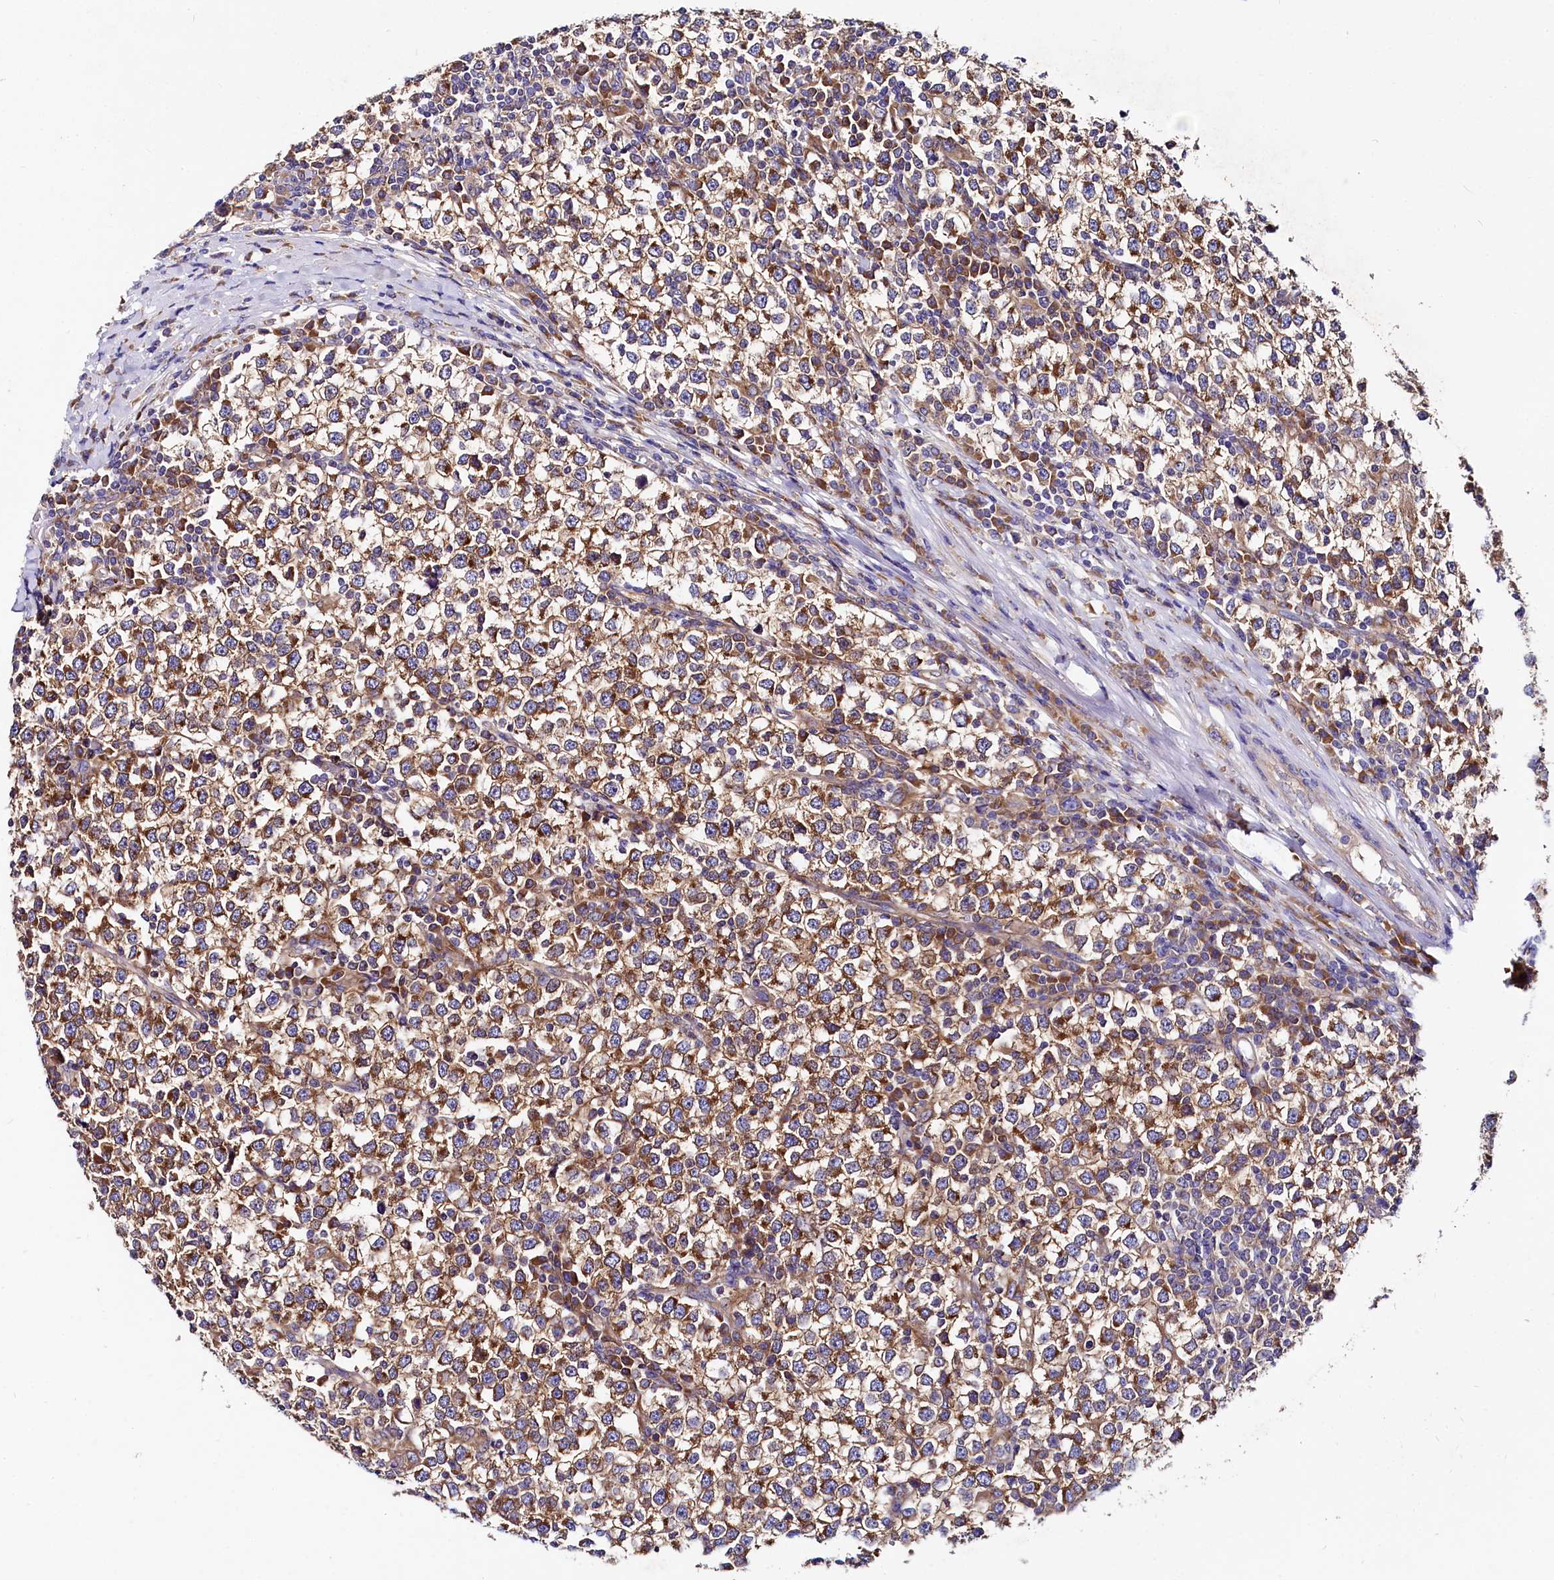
{"staining": {"intensity": "moderate", "quantity": ">75%", "location": "cytoplasmic/membranous"}, "tissue": "testis cancer", "cell_type": "Tumor cells", "image_type": "cancer", "snomed": [{"axis": "morphology", "description": "Seminoma, NOS"}, {"axis": "topography", "description": "Testis"}], "caption": "Testis cancer (seminoma) stained with DAB (3,3'-diaminobenzidine) IHC displays medium levels of moderate cytoplasmic/membranous expression in about >75% of tumor cells.", "gene": "QARS1", "patient": {"sex": "male", "age": 65}}